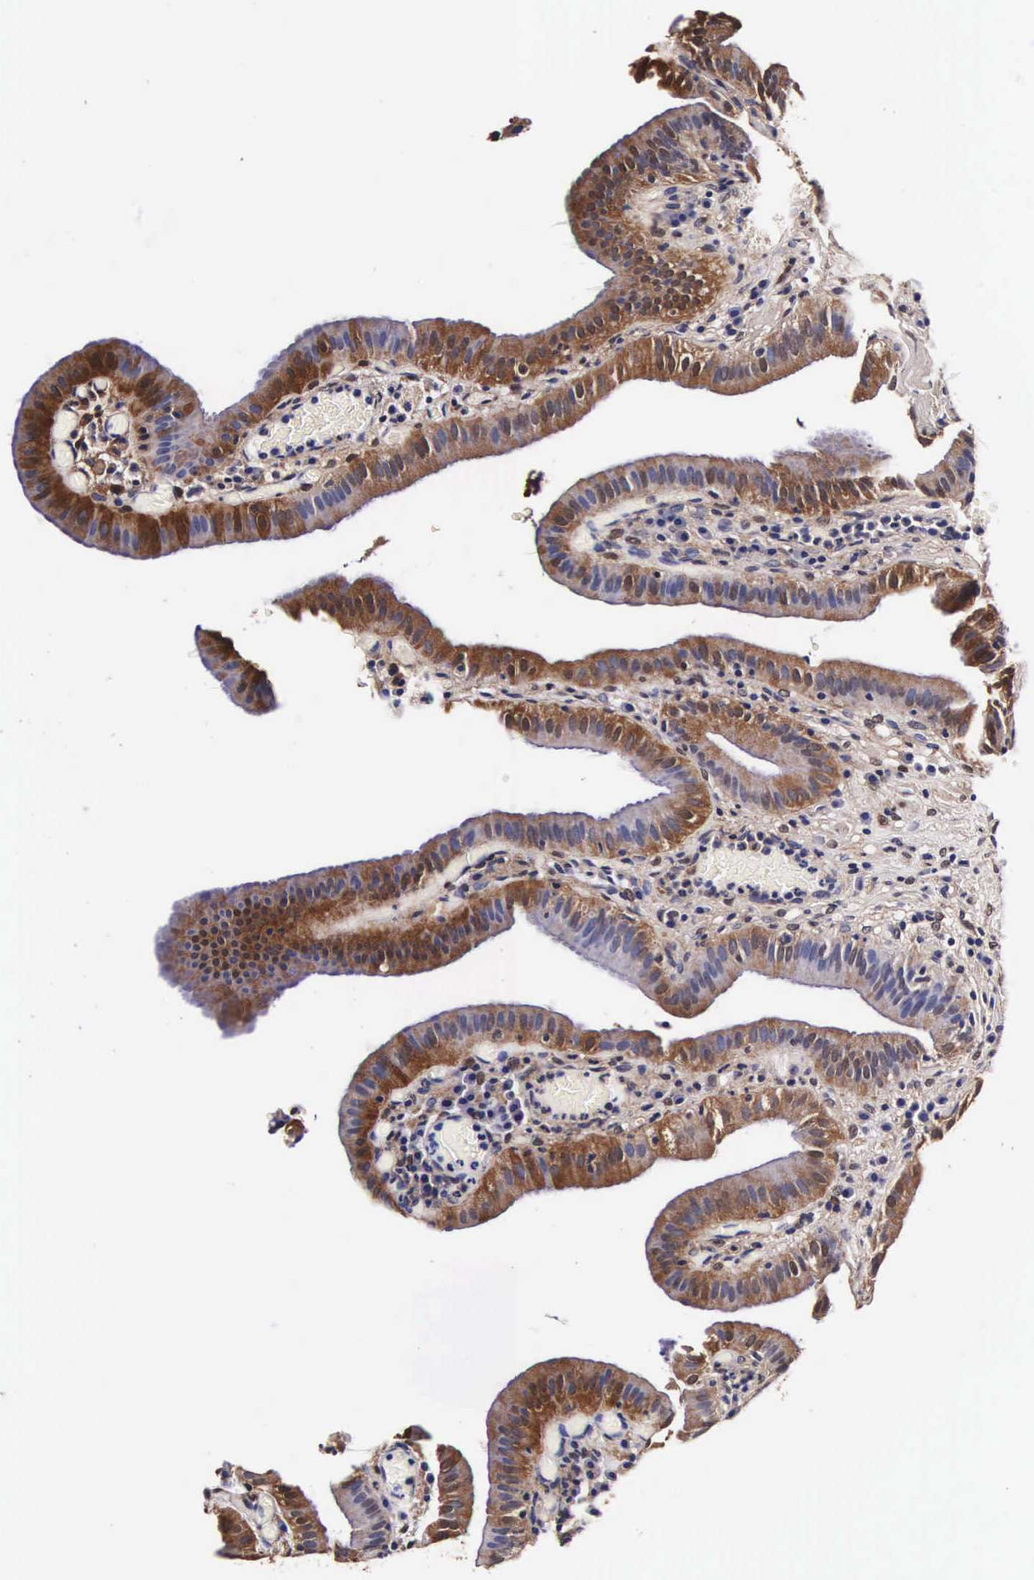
{"staining": {"intensity": "moderate", "quantity": "25%-75%", "location": "cytoplasmic/membranous,nuclear"}, "tissue": "gallbladder", "cell_type": "Glandular cells", "image_type": "normal", "snomed": [{"axis": "morphology", "description": "Normal tissue, NOS"}, {"axis": "topography", "description": "Gallbladder"}], "caption": "The photomicrograph reveals immunohistochemical staining of normal gallbladder. There is moderate cytoplasmic/membranous,nuclear expression is present in approximately 25%-75% of glandular cells. The protein of interest is shown in brown color, while the nuclei are stained blue.", "gene": "TECPR2", "patient": {"sex": "female", "age": 76}}